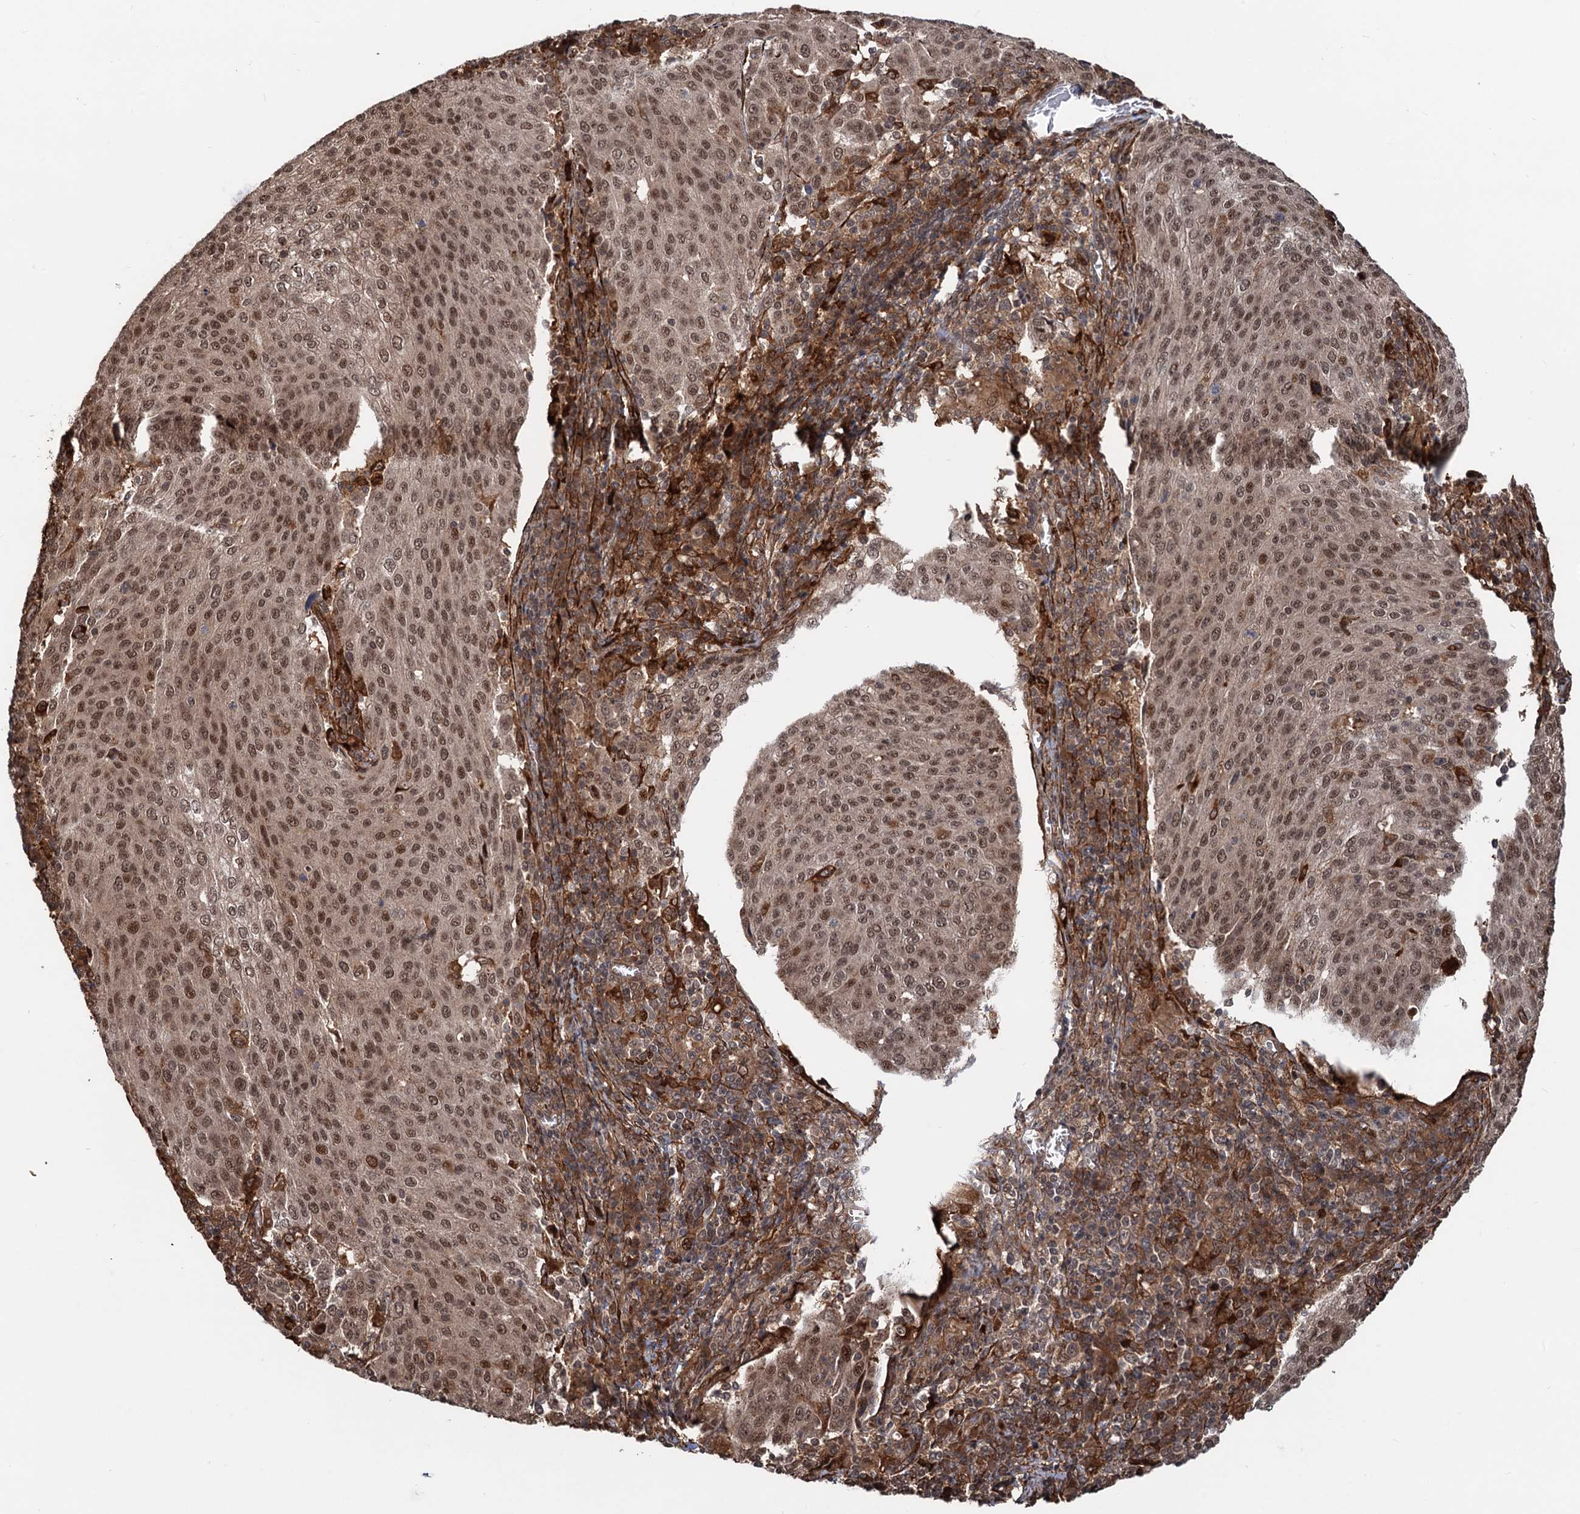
{"staining": {"intensity": "moderate", "quantity": ">75%", "location": "nuclear"}, "tissue": "cervical cancer", "cell_type": "Tumor cells", "image_type": "cancer", "snomed": [{"axis": "morphology", "description": "Squamous cell carcinoma, NOS"}, {"axis": "topography", "description": "Cervix"}], "caption": "Squamous cell carcinoma (cervical) stained for a protein shows moderate nuclear positivity in tumor cells.", "gene": "SNRNP25", "patient": {"sex": "female", "age": 46}}